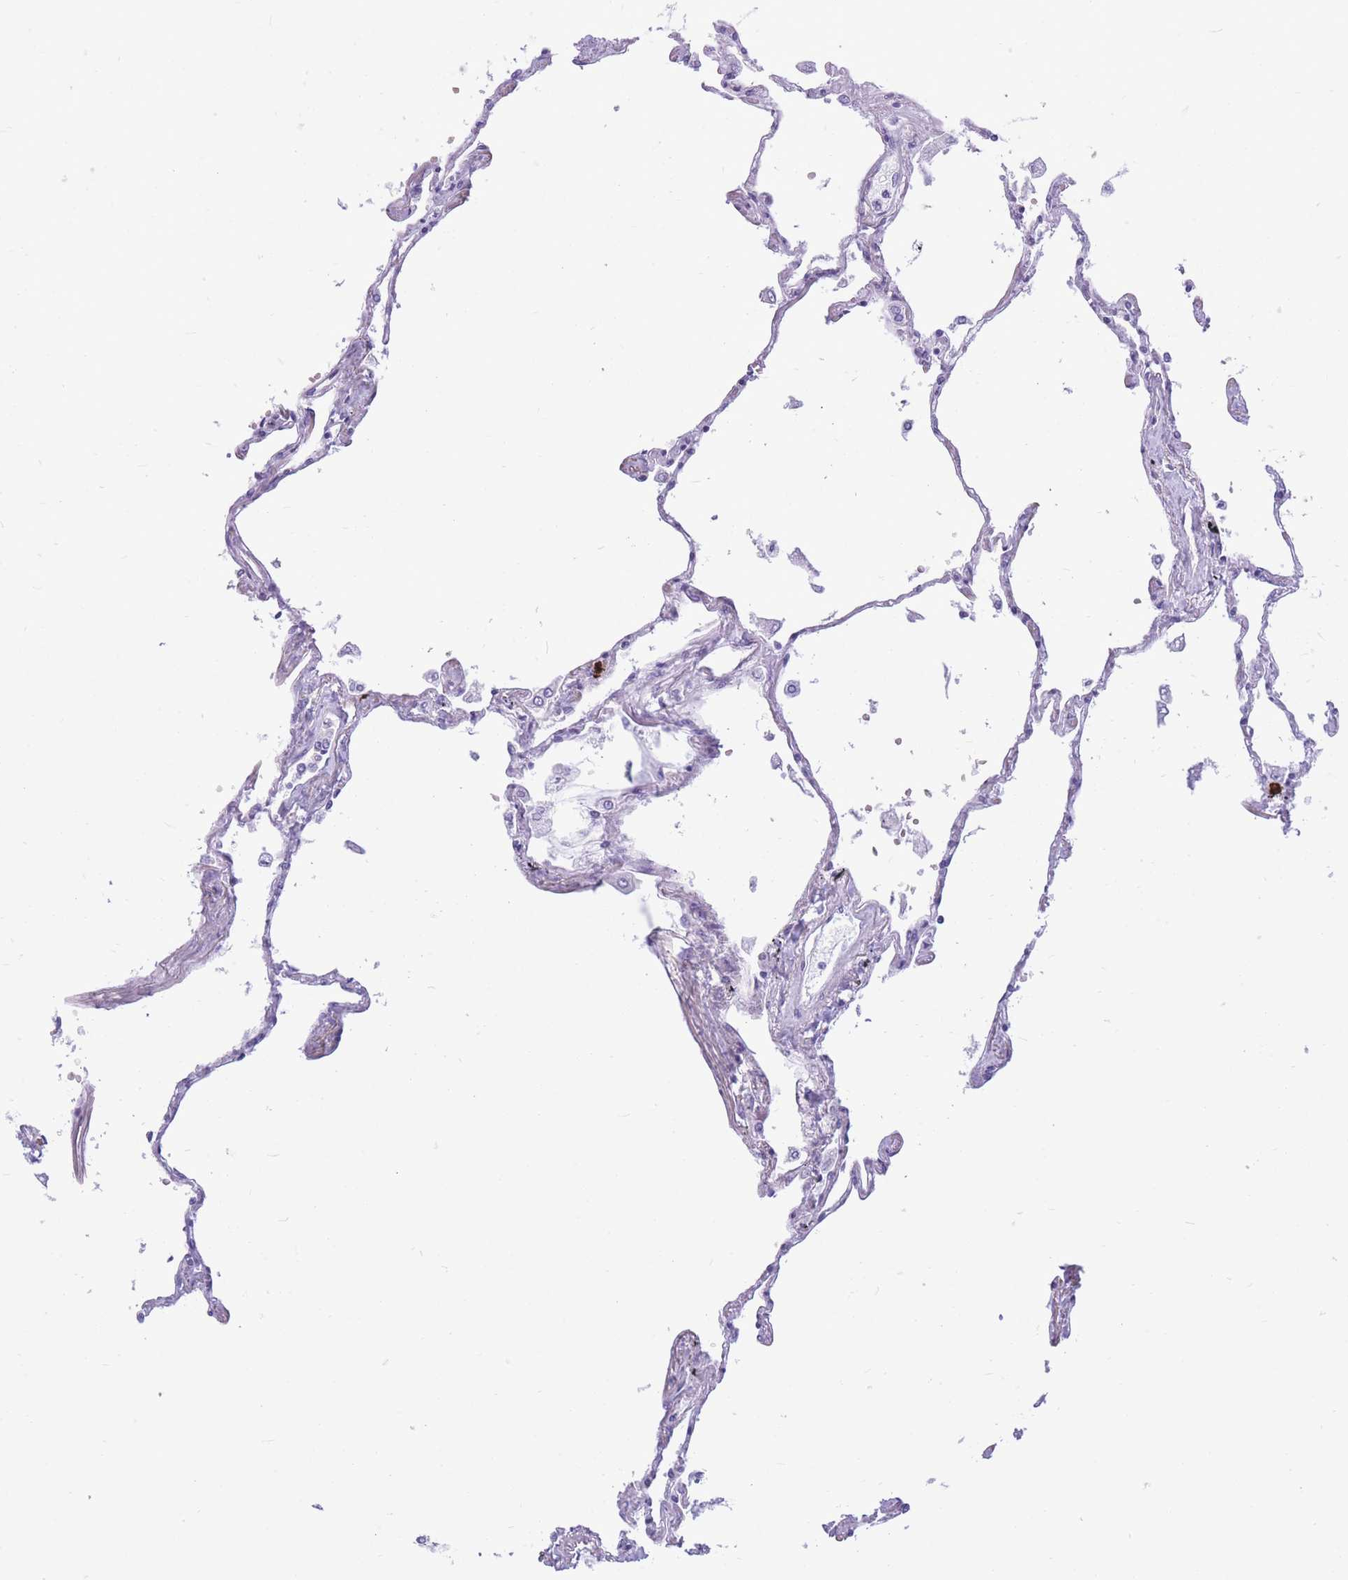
{"staining": {"intensity": "negative", "quantity": "none", "location": "none"}, "tissue": "lung", "cell_type": "Alveolar cells", "image_type": "normal", "snomed": [{"axis": "morphology", "description": "Normal tissue, NOS"}, {"axis": "topography", "description": "Lung"}], "caption": "Immunohistochemistry (IHC) histopathology image of unremarkable lung: human lung stained with DAB displays no significant protein staining in alveolar cells. The staining is performed using DAB (3,3'-diaminobenzidine) brown chromogen with nuclei counter-stained in using hematoxylin.", "gene": "ZFP62", "patient": {"sex": "female", "age": 67}}